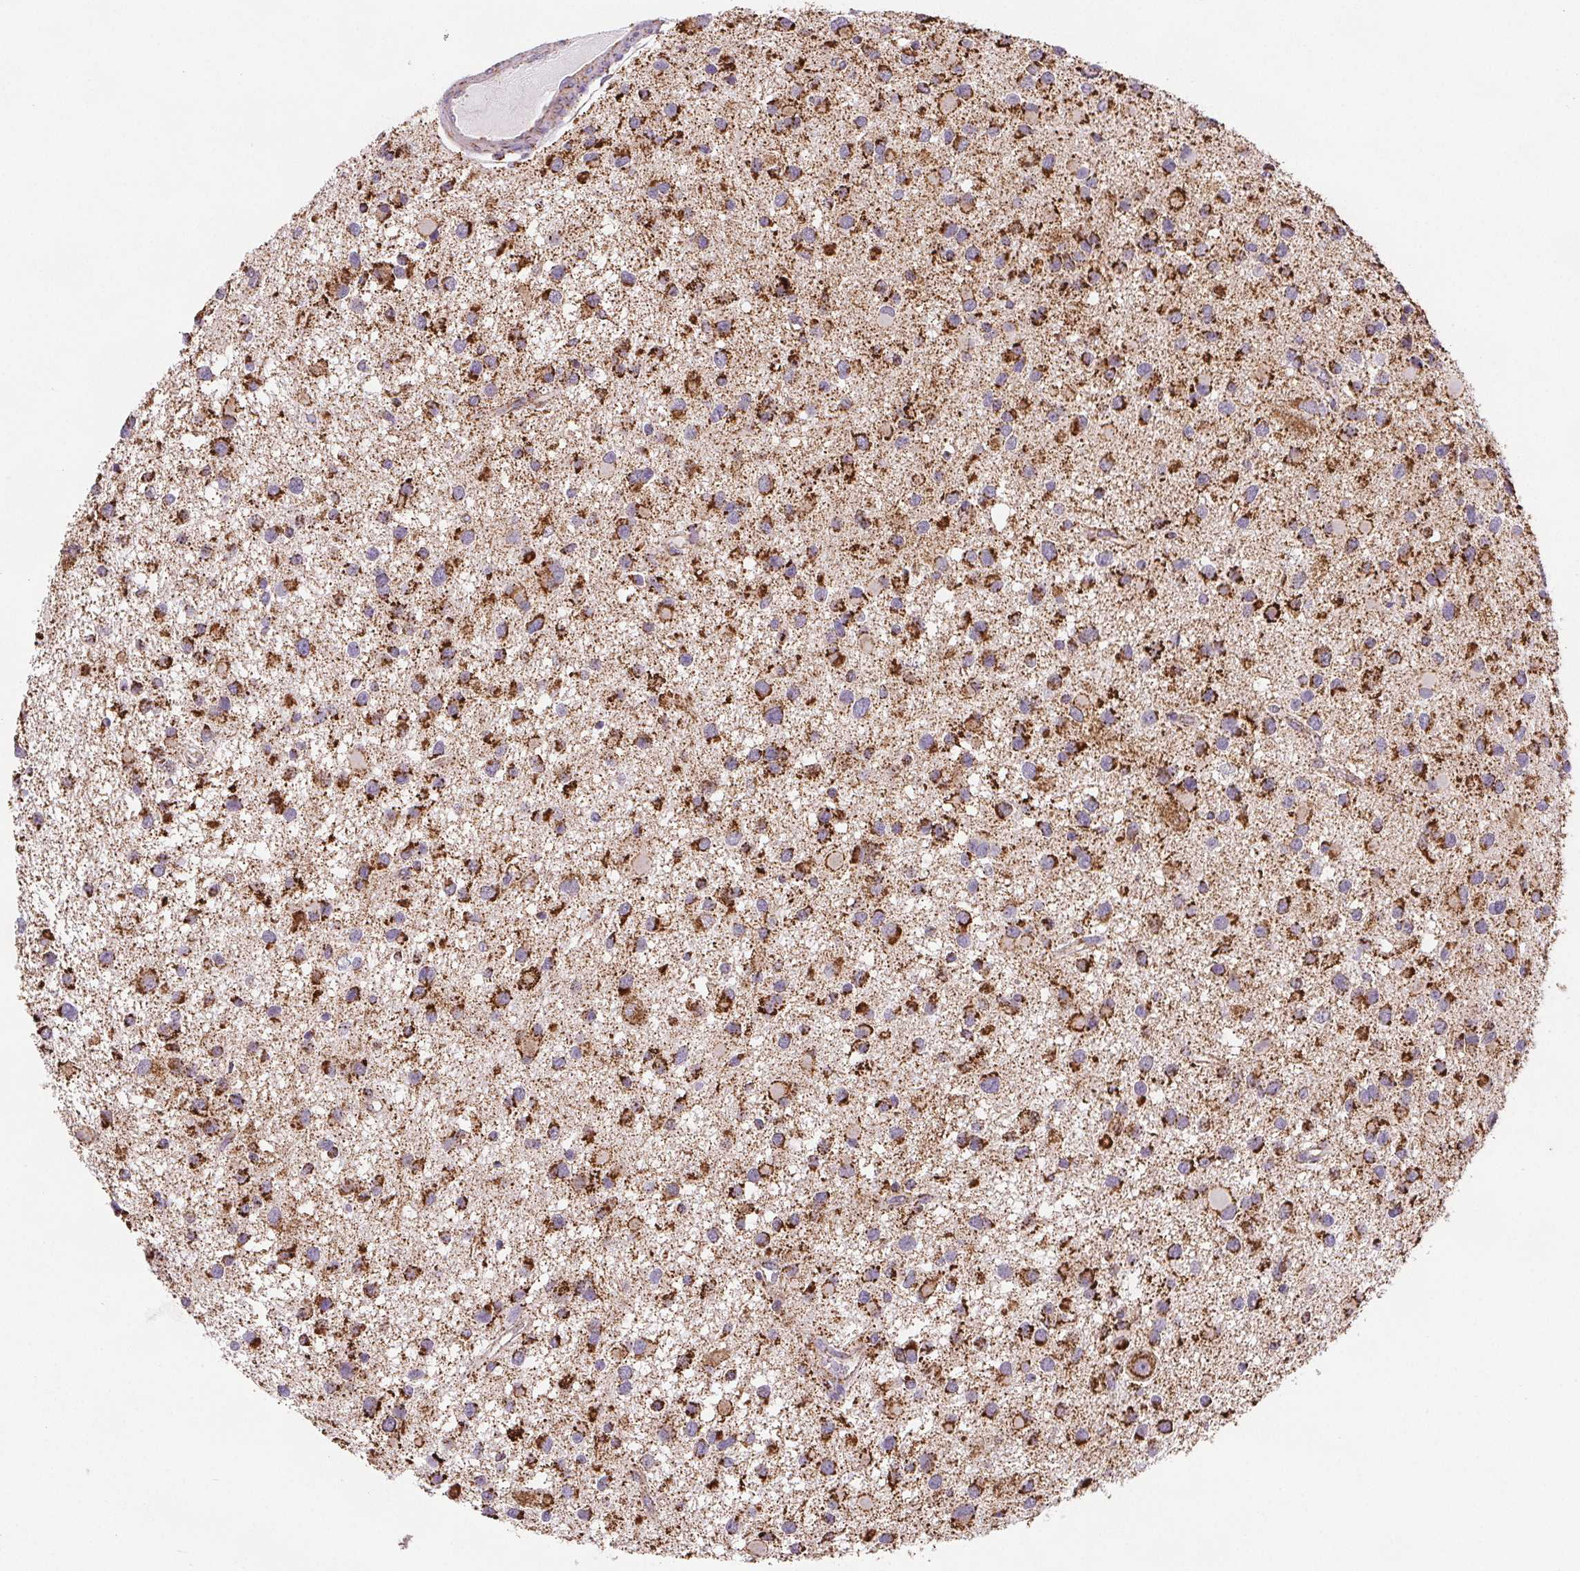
{"staining": {"intensity": "strong", "quantity": ">75%", "location": "cytoplasmic/membranous"}, "tissue": "glioma", "cell_type": "Tumor cells", "image_type": "cancer", "snomed": [{"axis": "morphology", "description": "Glioma, malignant, Low grade"}, {"axis": "topography", "description": "Brain"}], "caption": "Immunohistochemical staining of human malignant glioma (low-grade) reveals high levels of strong cytoplasmic/membranous protein staining in about >75% of tumor cells.", "gene": "NIPSNAP2", "patient": {"sex": "female", "age": 32}}